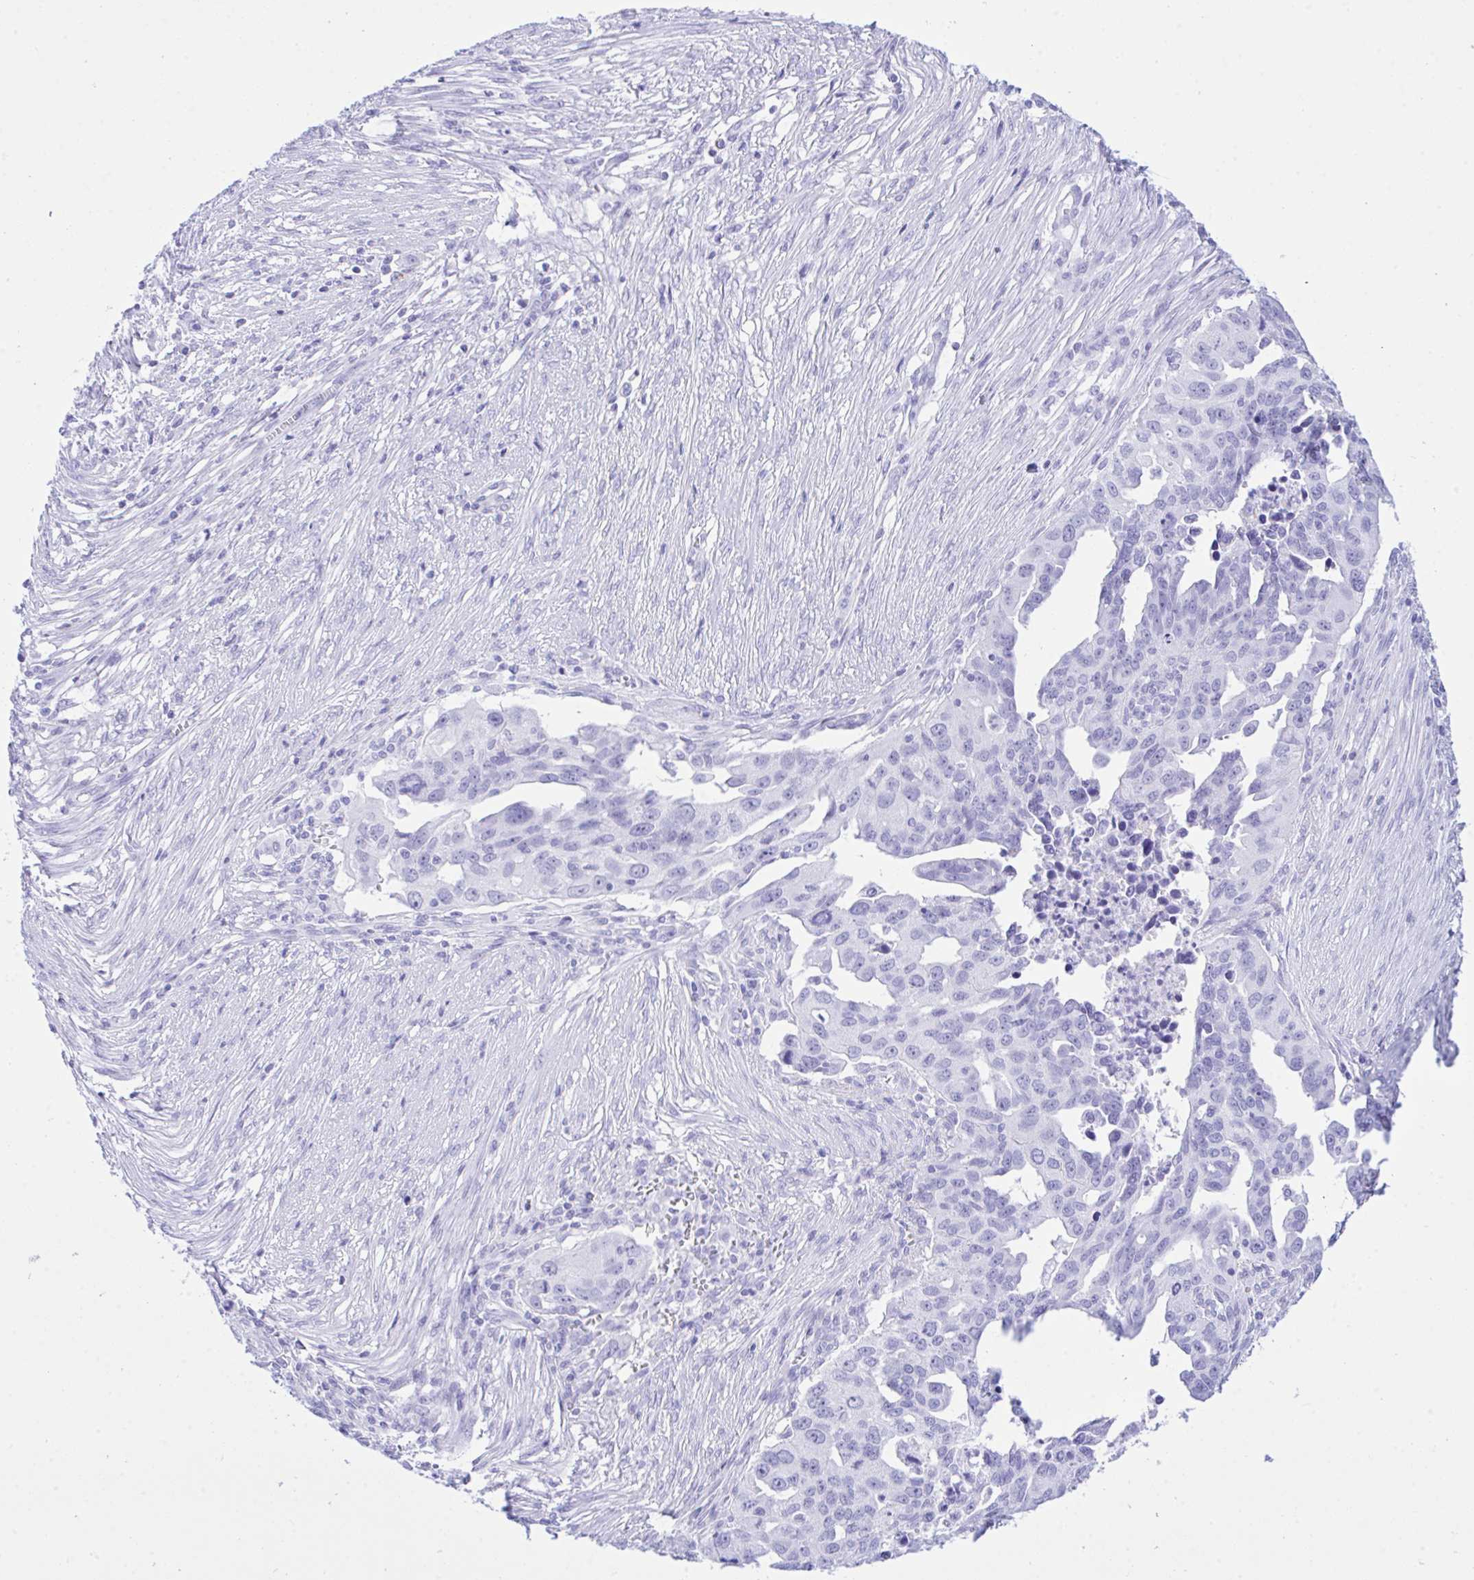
{"staining": {"intensity": "negative", "quantity": "none", "location": "none"}, "tissue": "ovarian cancer", "cell_type": "Tumor cells", "image_type": "cancer", "snomed": [{"axis": "morphology", "description": "Carcinoma, endometroid"}, {"axis": "morphology", "description": "Cystadenocarcinoma, serous, NOS"}, {"axis": "topography", "description": "Ovary"}], "caption": "DAB (3,3'-diaminobenzidine) immunohistochemical staining of ovarian cancer displays no significant staining in tumor cells. (Stains: DAB immunohistochemistry with hematoxylin counter stain, Microscopy: brightfield microscopy at high magnification).", "gene": "SELENOV", "patient": {"sex": "female", "age": 45}}